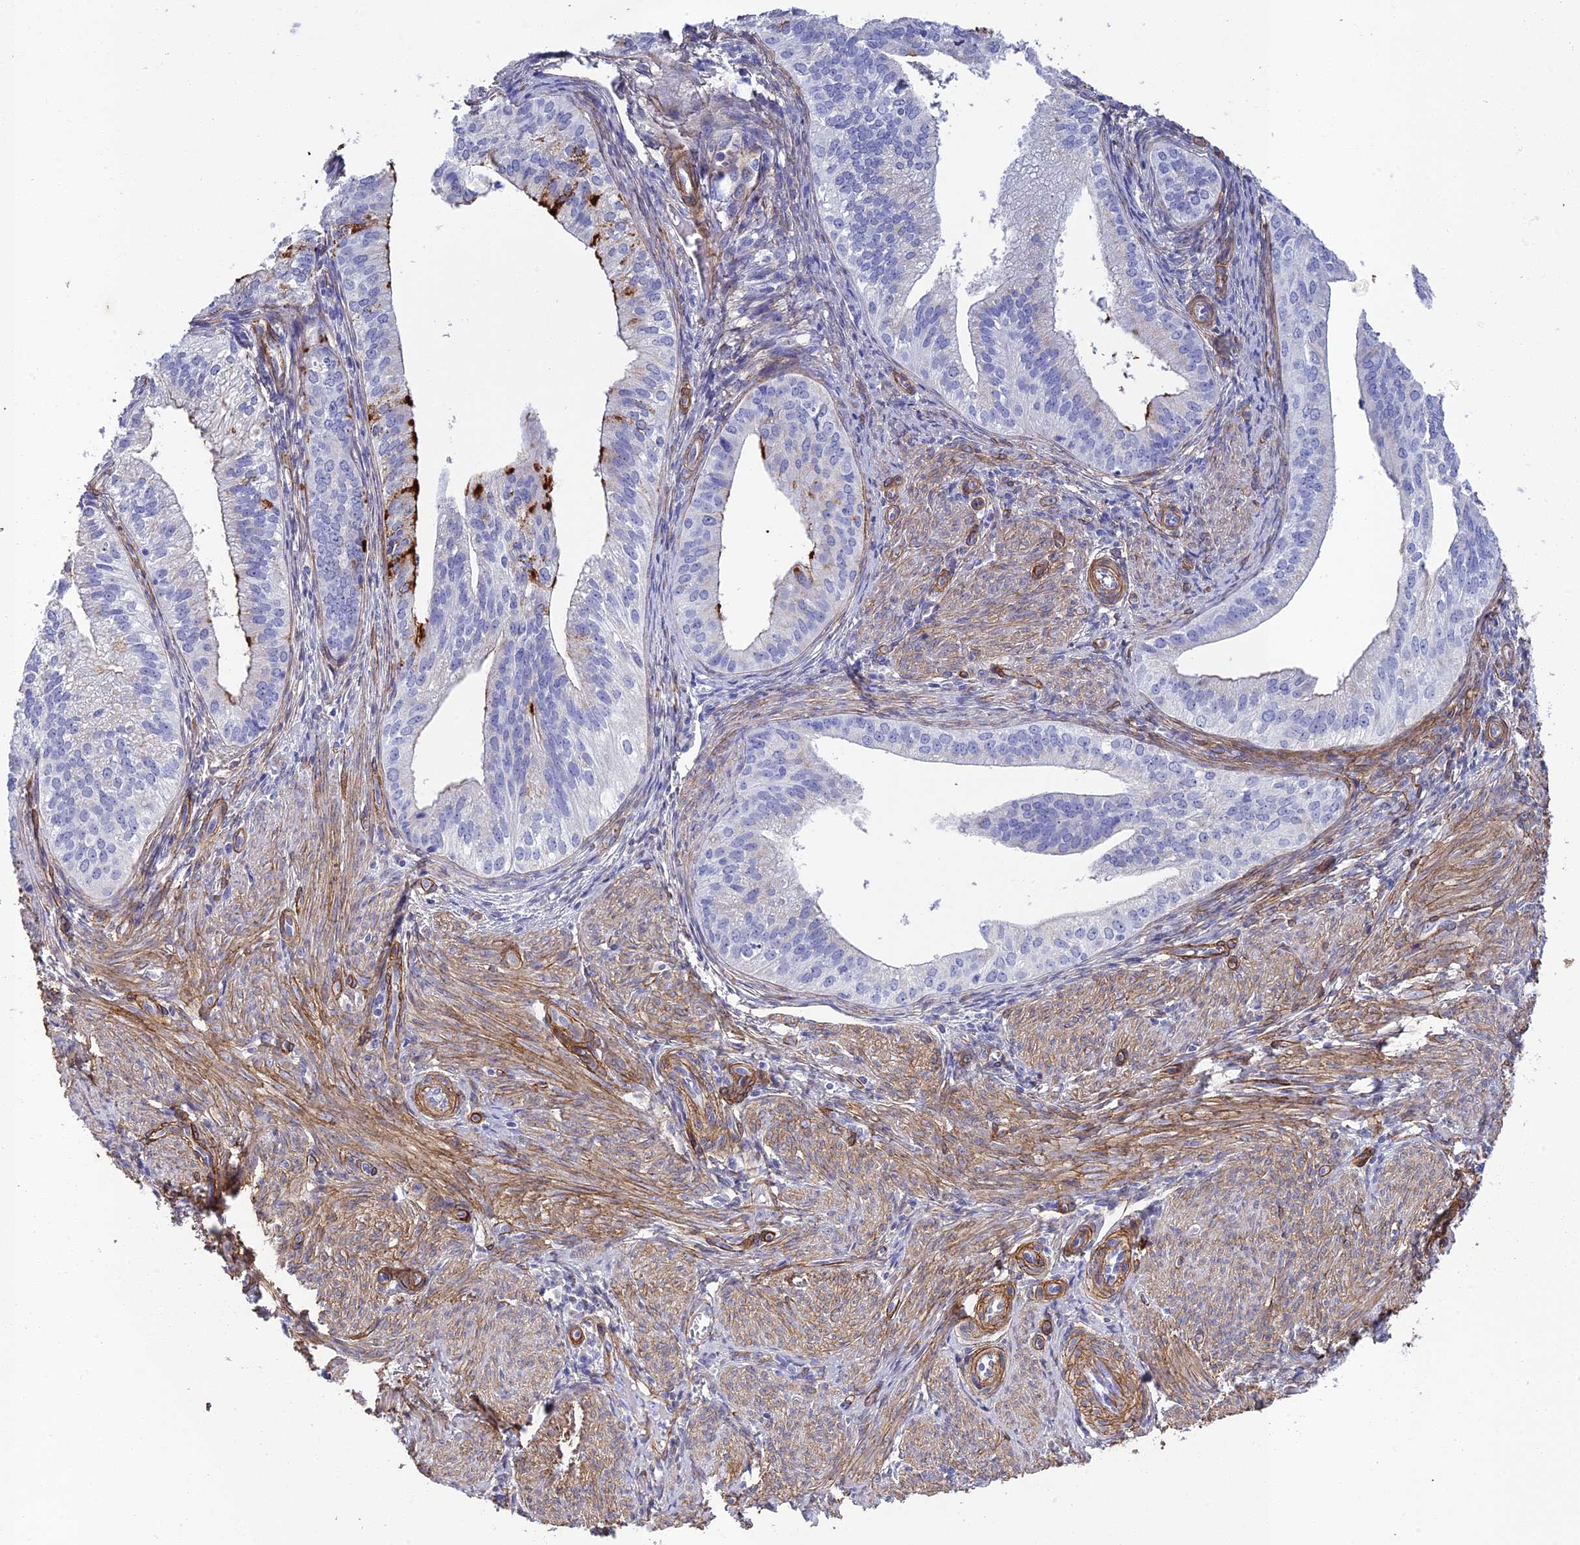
{"staining": {"intensity": "strong", "quantity": "<25%", "location": "cytoplasmic/membranous"}, "tissue": "endometrial cancer", "cell_type": "Tumor cells", "image_type": "cancer", "snomed": [{"axis": "morphology", "description": "Adenocarcinoma, NOS"}, {"axis": "topography", "description": "Endometrium"}], "caption": "Tumor cells reveal medium levels of strong cytoplasmic/membranous expression in approximately <25% of cells in human adenocarcinoma (endometrial).", "gene": "TNS1", "patient": {"sex": "female", "age": 50}}